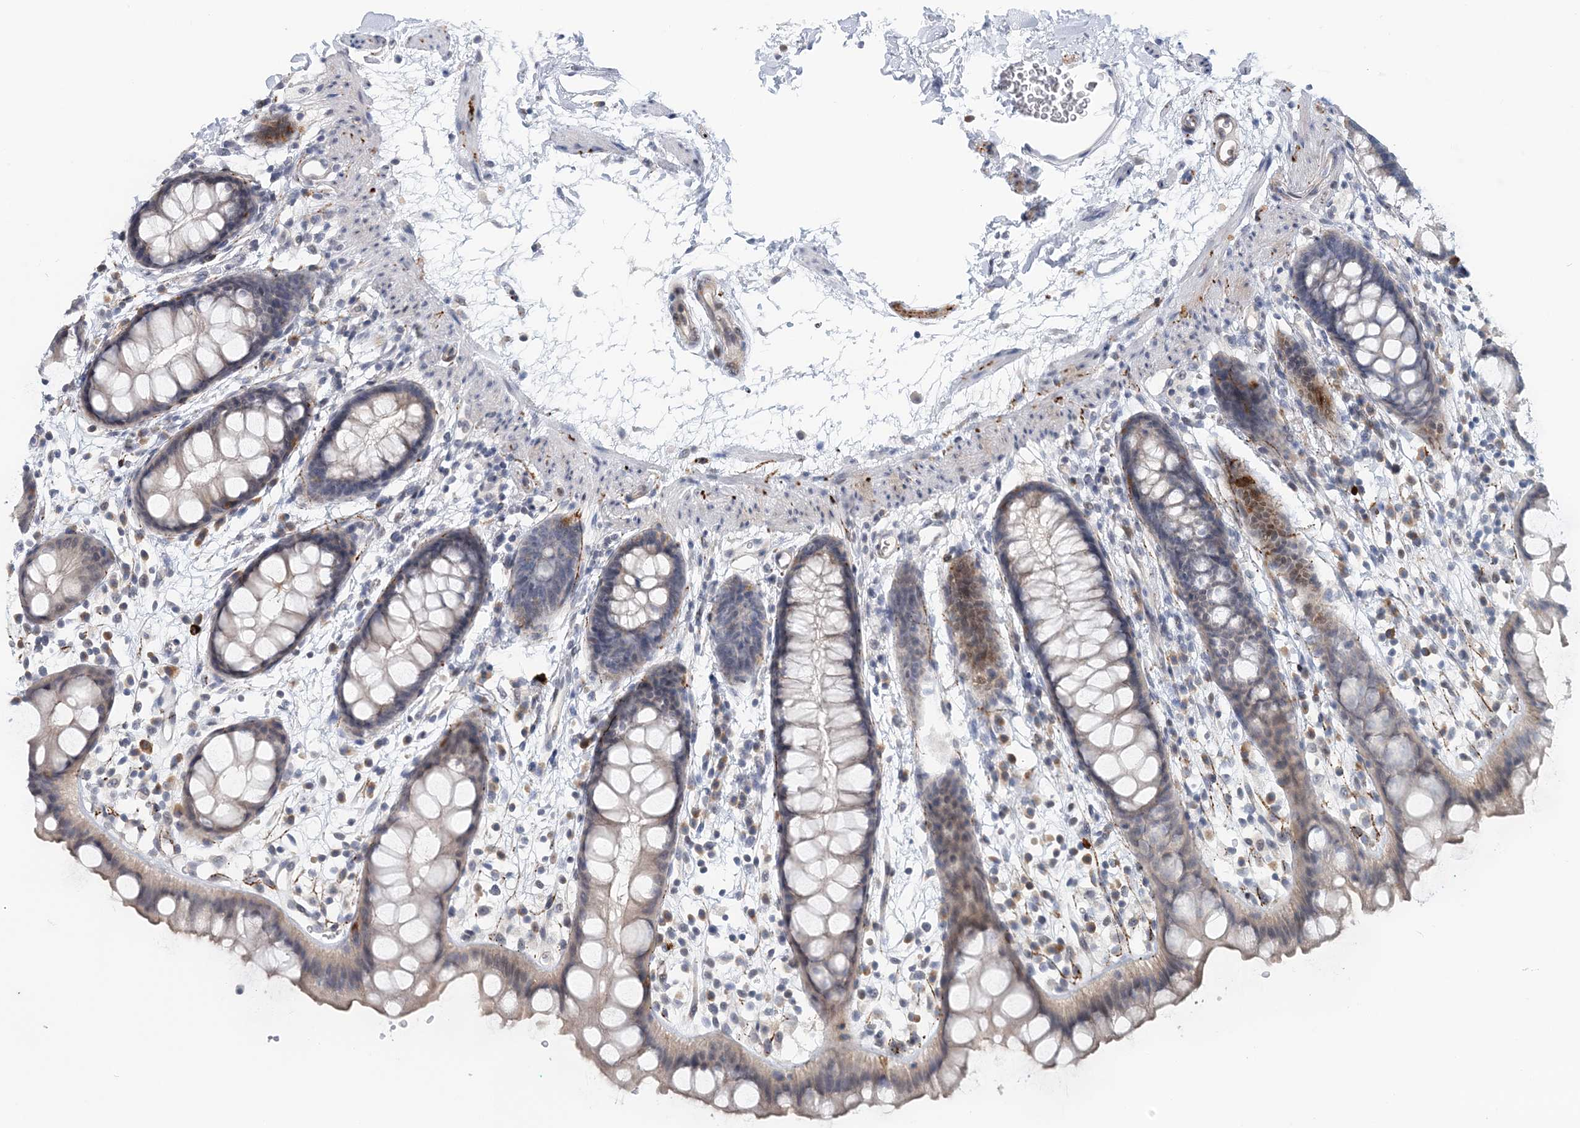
{"staining": {"intensity": "moderate", "quantity": "<25%", "location": "cytoplasmic/membranous,nuclear"}, "tissue": "rectum", "cell_type": "Glandular cells", "image_type": "normal", "snomed": [{"axis": "morphology", "description": "Normal tissue, NOS"}, {"axis": "topography", "description": "Rectum"}], "caption": "Immunohistochemistry (IHC) photomicrograph of benign rectum: rectum stained using IHC reveals low levels of moderate protein expression localized specifically in the cytoplasmic/membranous,nuclear of glandular cells, appearing as a cytoplasmic/membranous,nuclear brown color.", "gene": "SNED1", "patient": {"sex": "female", "age": 65}}